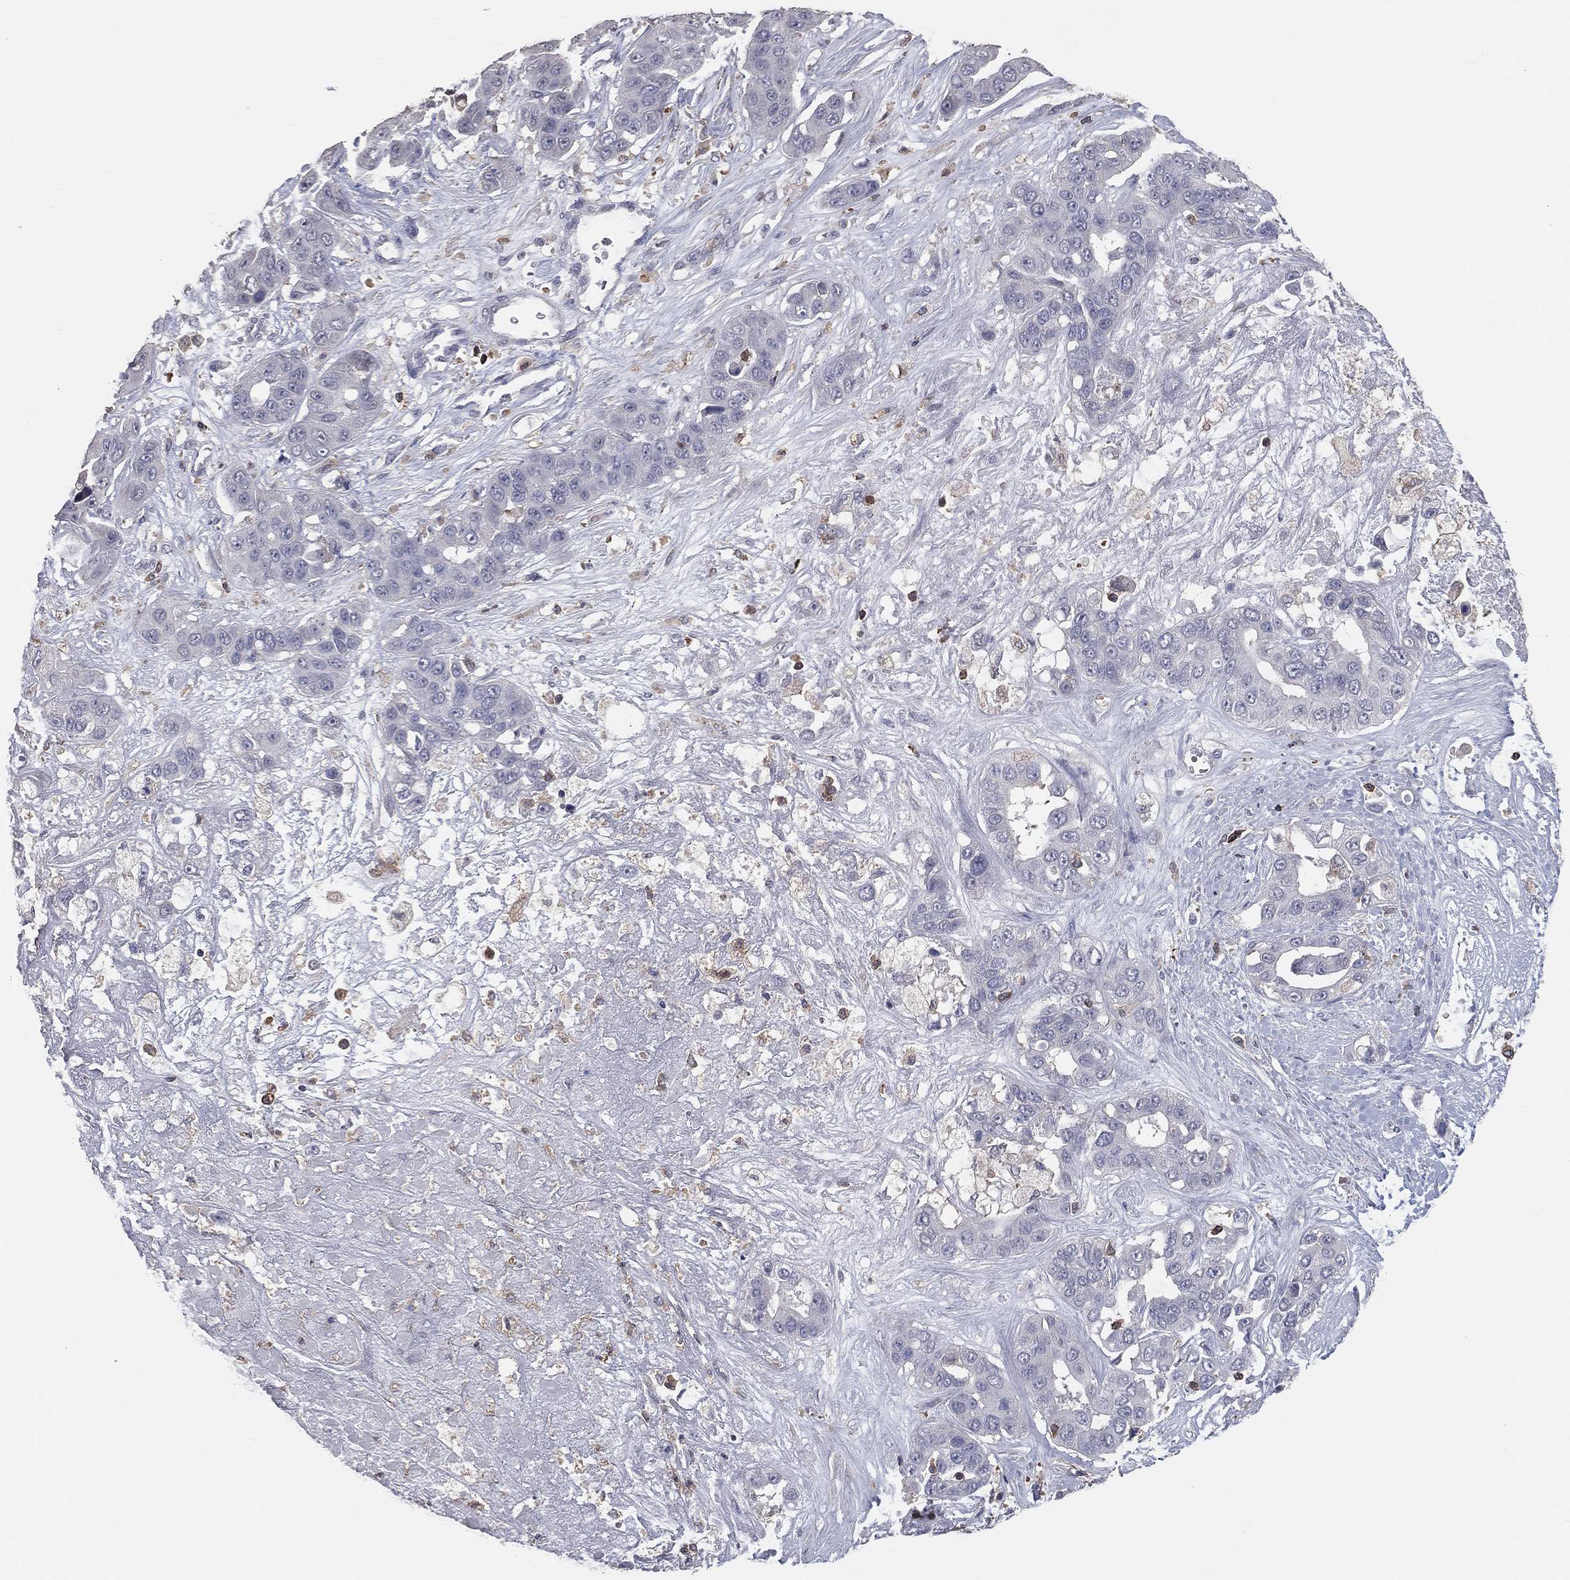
{"staining": {"intensity": "negative", "quantity": "none", "location": "none"}, "tissue": "liver cancer", "cell_type": "Tumor cells", "image_type": "cancer", "snomed": [{"axis": "morphology", "description": "Cholangiocarcinoma"}, {"axis": "topography", "description": "Liver"}], "caption": "The histopathology image reveals no staining of tumor cells in liver cancer (cholangiocarcinoma).", "gene": "PSTPIP1", "patient": {"sex": "female", "age": 52}}